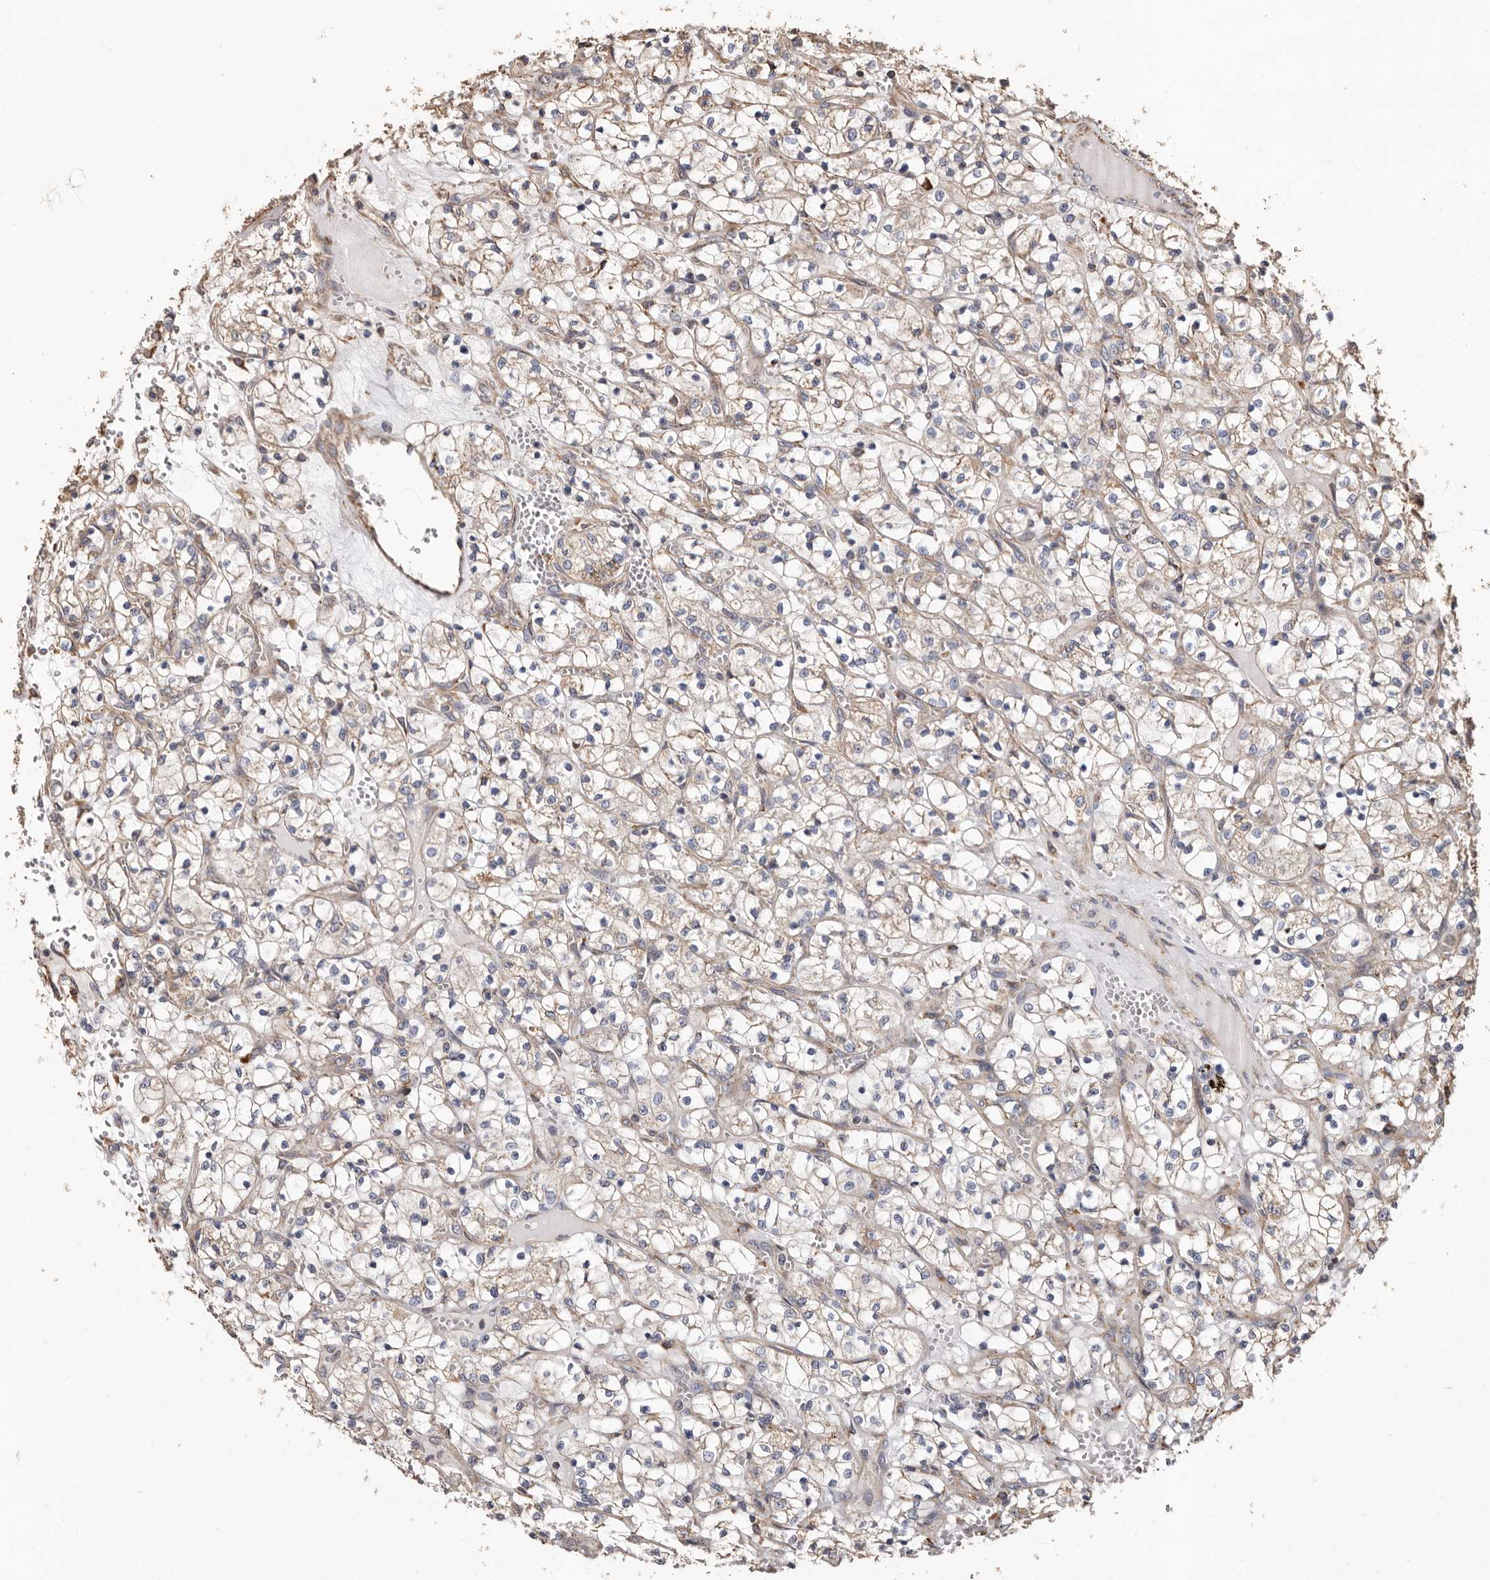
{"staining": {"intensity": "weak", "quantity": ">75%", "location": "cytoplasmic/membranous"}, "tissue": "renal cancer", "cell_type": "Tumor cells", "image_type": "cancer", "snomed": [{"axis": "morphology", "description": "Adenocarcinoma, NOS"}, {"axis": "topography", "description": "Kidney"}], "caption": "Immunohistochemical staining of human adenocarcinoma (renal) demonstrates weak cytoplasmic/membranous protein positivity in approximately >75% of tumor cells.", "gene": "OSGIN2", "patient": {"sex": "female", "age": 69}}